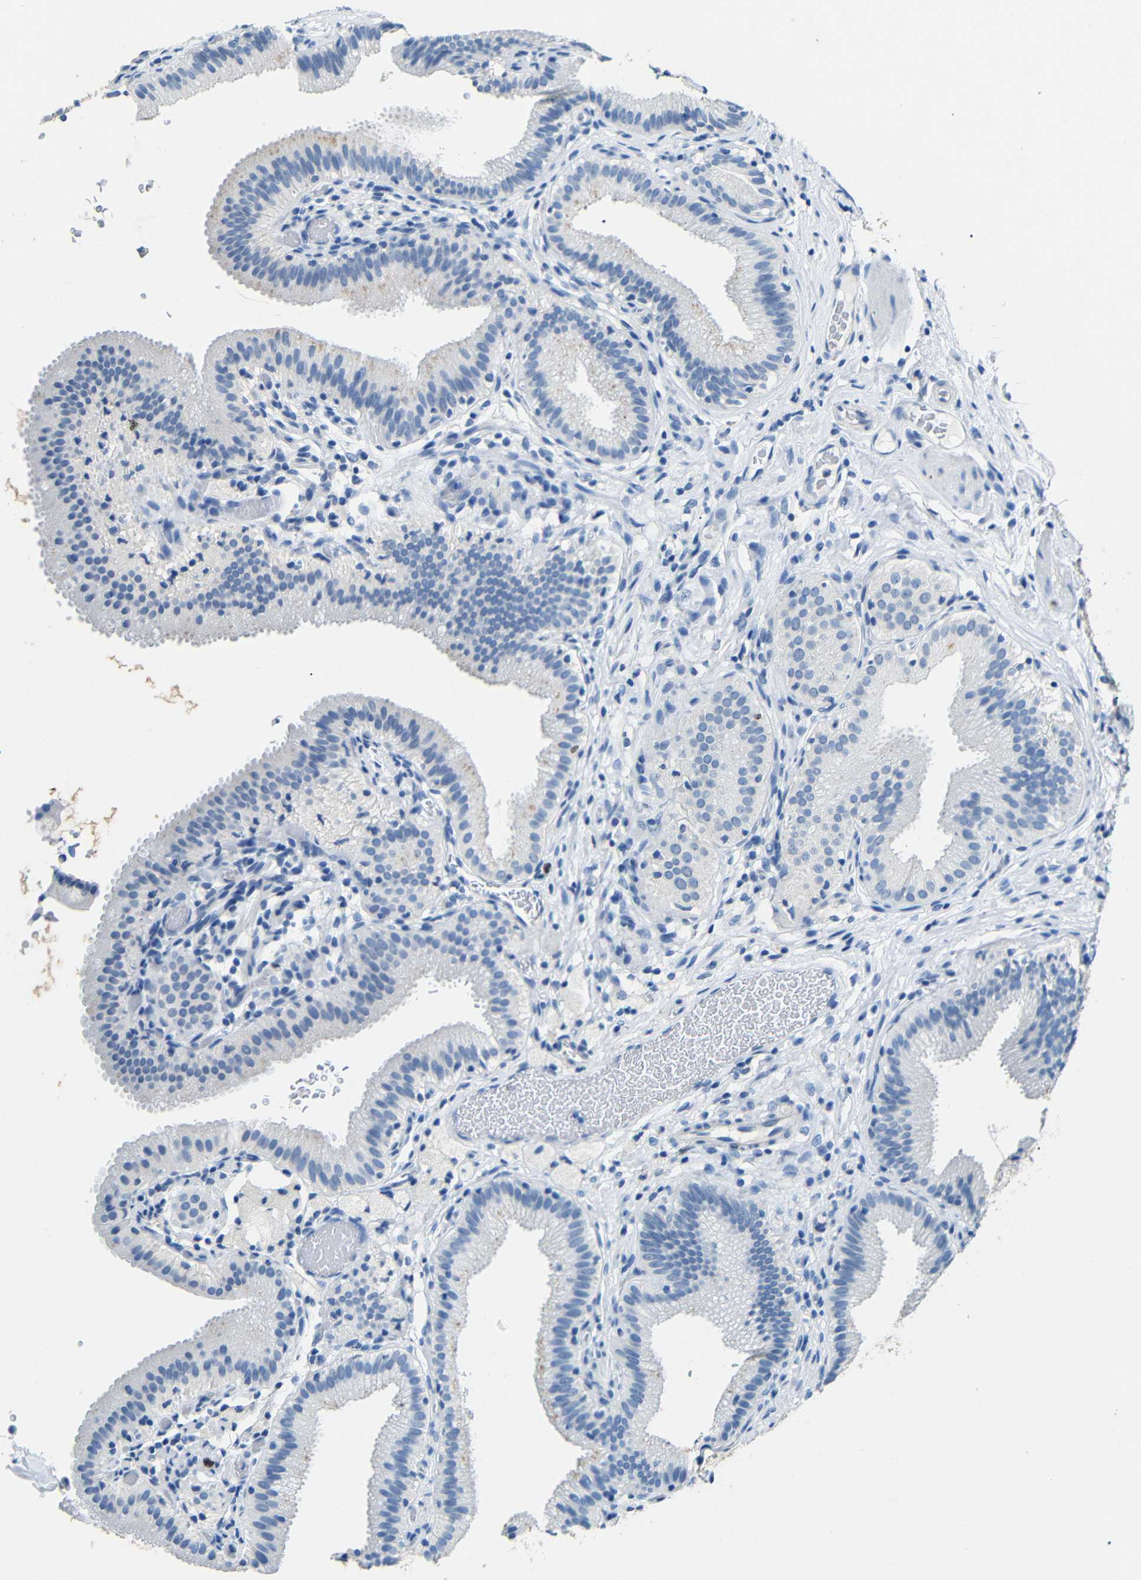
{"staining": {"intensity": "negative", "quantity": "none", "location": "none"}, "tissue": "gallbladder", "cell_type": "Glandular cells", "image_type": "normal", "snomed": [{"axis": "morphology", "description": "Normal tissue, NOS"}, {"axis": "topography", "description": "Gallbladder"}], "caption": "Glandular cells show no significant protein positivity in benign gallbladder. (DAB (3,3'-diaminobenzidine) IHC with hematoxylin counter stain).", "gene": "INCENP", "patient": {"sex": "male", "age": 54}}